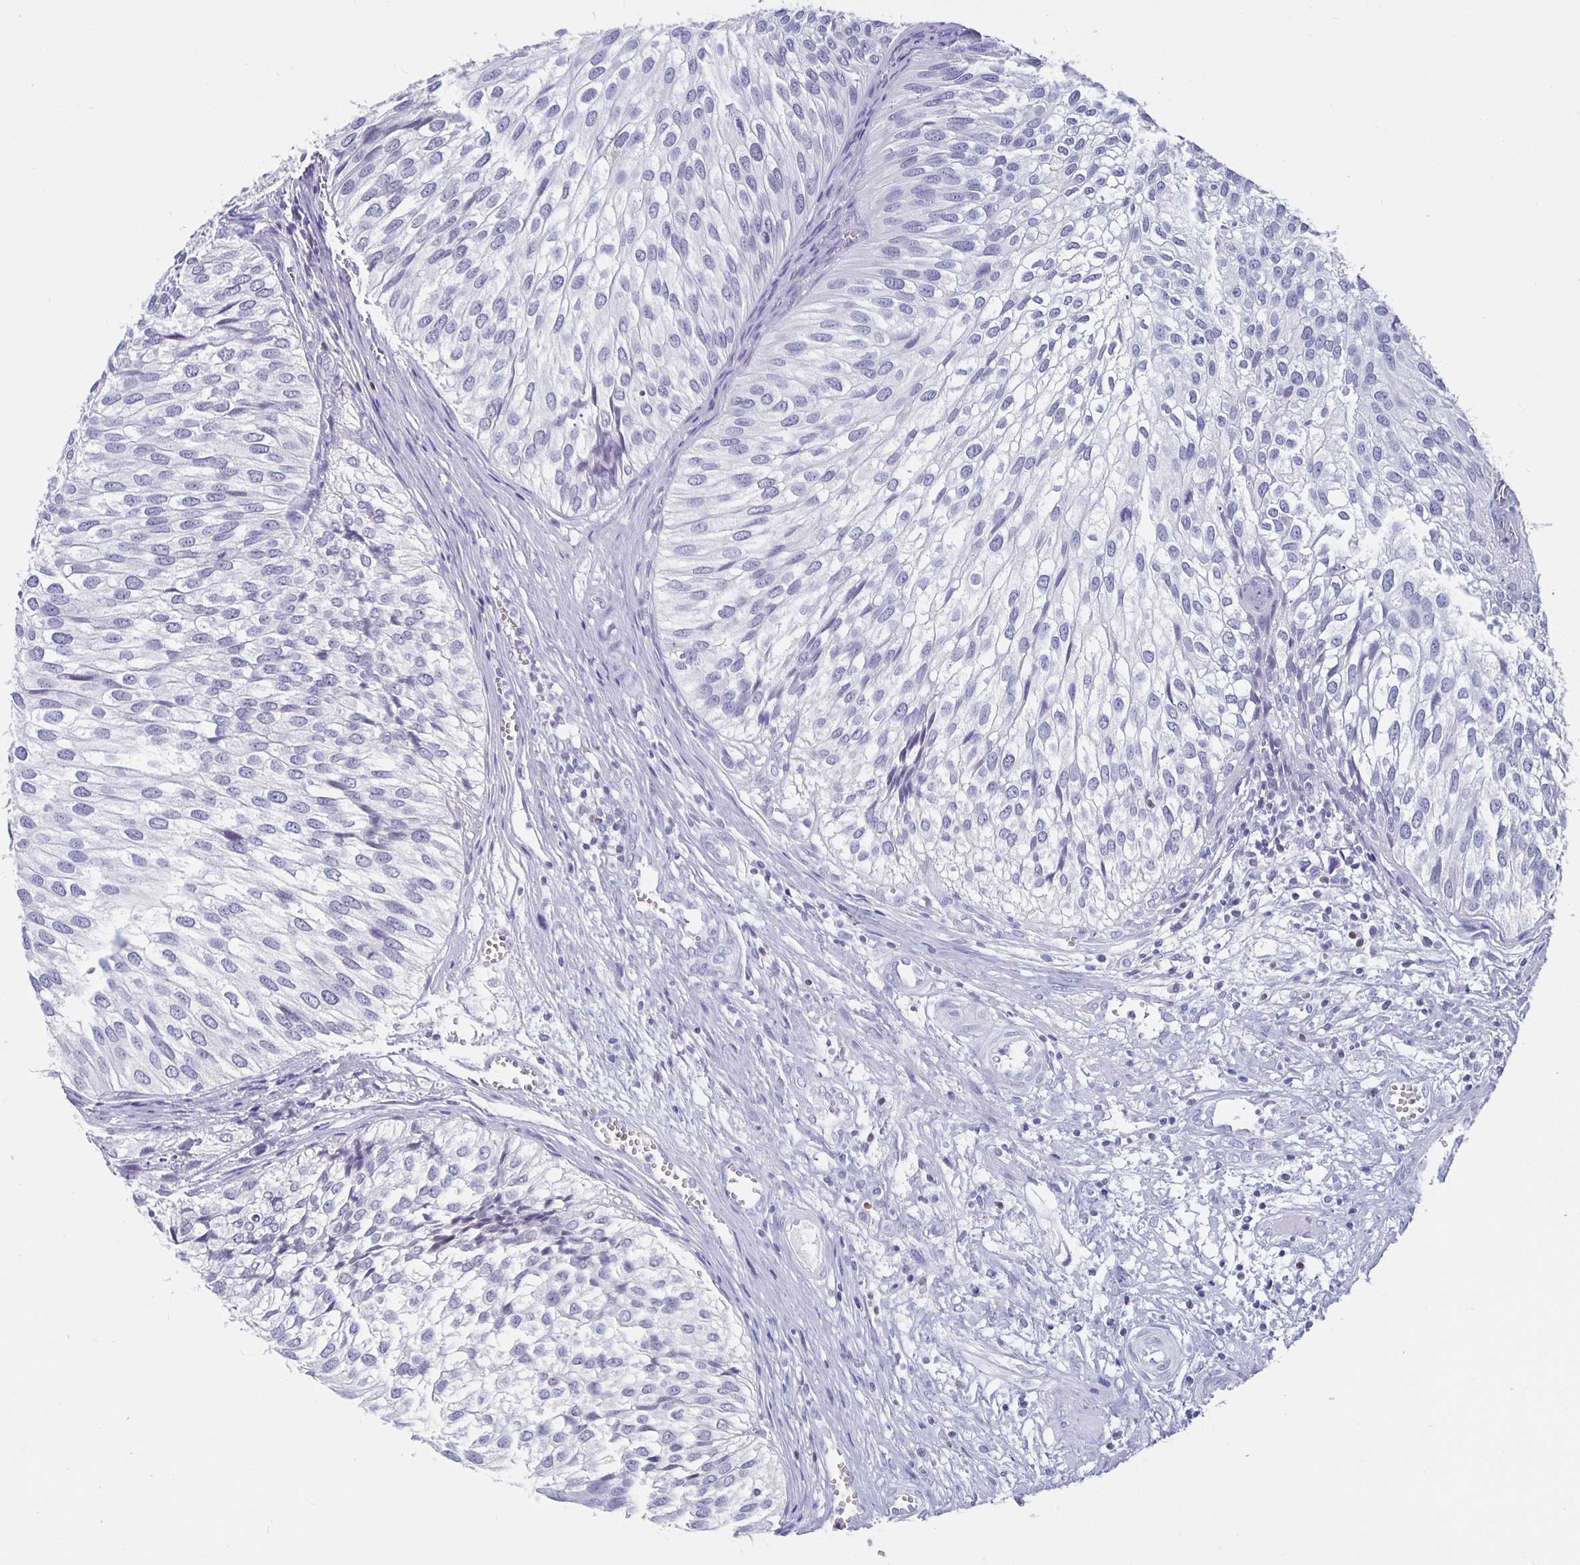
{"staining": {"intensity": "negative", "quantity": "none", "location": "none"}, "tissue": "urothelial cancer", "cell_type": "Tumor cells", "image_type": "cancer", "snomed": [{"axis": "morphology", "description": "Urothelial carcinoma, Low grade"}, {"axis": "topography", "description": "Urinary bladder"}], "caption": "High power microscopy image of an immunohistochemistry (IHC) photomicrograph of urothelial cancer, revealing no significant expression in tumor cells. (DAB immunohistochemistry (IHC) with hematoxylin counter stain).", "gene": "SATB2", "patient": {"sex": "male", "age": 91}}